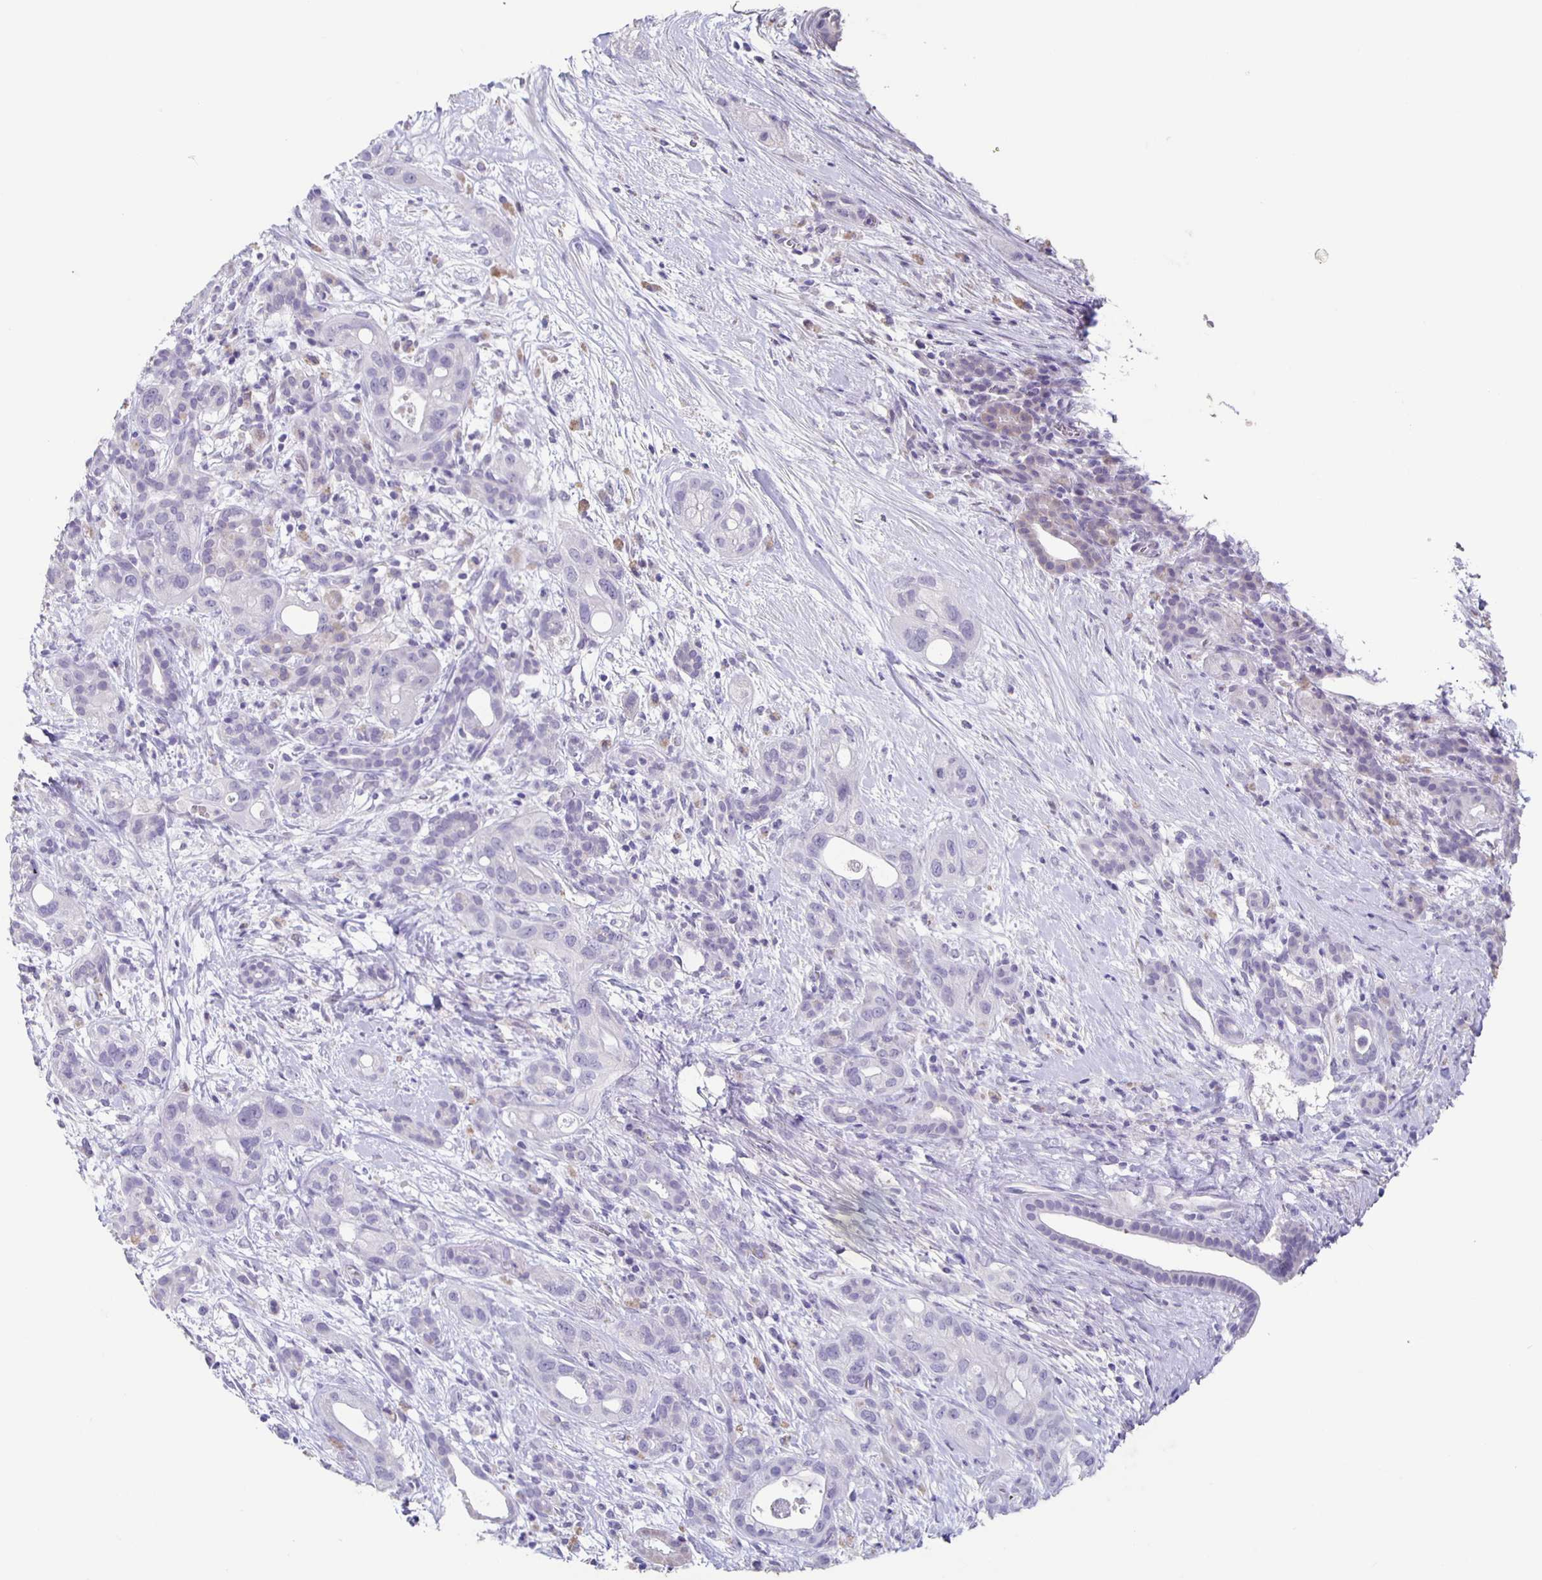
{"staining": {"intensity": "negative", "quantity": "none", "location": "none"}, "tissue": "pancreatic cancer", "cell_type": "Tumor cells", "image_type": "cancer", "snomed": [{"axis": "morphology", "description": "Adenocarcinoma, NOS"}, {"axis": "topography", "description": "Pancreas"}], "caption": "DAB (3,3'-diaminobenzidine) immunohistochemical staining of human pancreatic adenocarcinoma demonstrates no significant expression in tumor cells.", "gene": "CARNS1", "patient": {"sex": "male", "age": 44}}